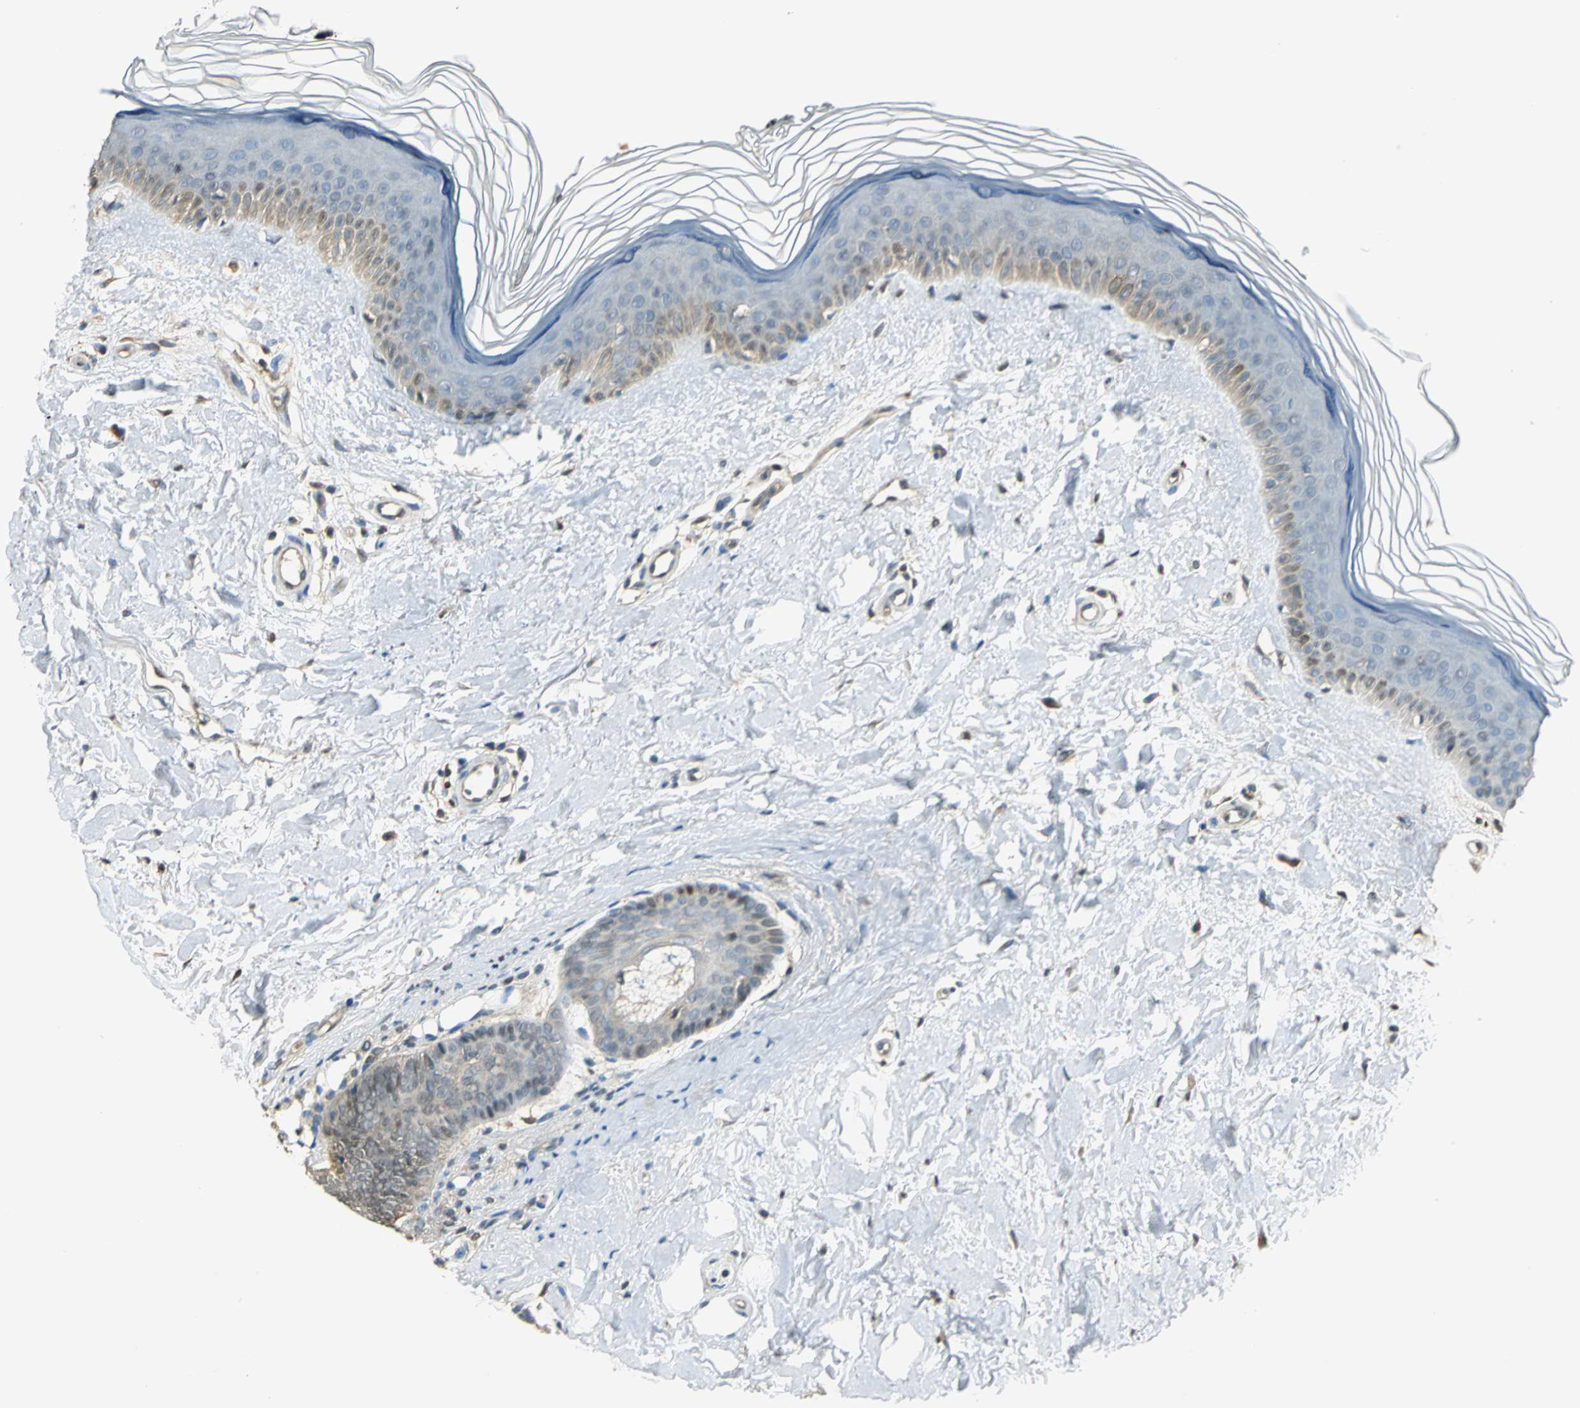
{"staining": {"intensity": "weak", "quantity": "25%-75%", "location": "cytoplasmic/membranous"}, "tissue": "skin", "cell_type": "Fibroblasts", "image_type": "normal", "snomed": [{"axis": "morphology", "description": "Normal tissue, NOS"}, {"axis": "topography", "description": "Skin"}], "caption": "DAB (3,3'-diaminobenzidine) immunohistochemical staining of unremarkable skin displays weak cytoplasmic/membranous protein staining in approximately 25%-75% of fibroblasts.", "gene": "PARK7", "patient": {"sex": "female", "age": 19}}